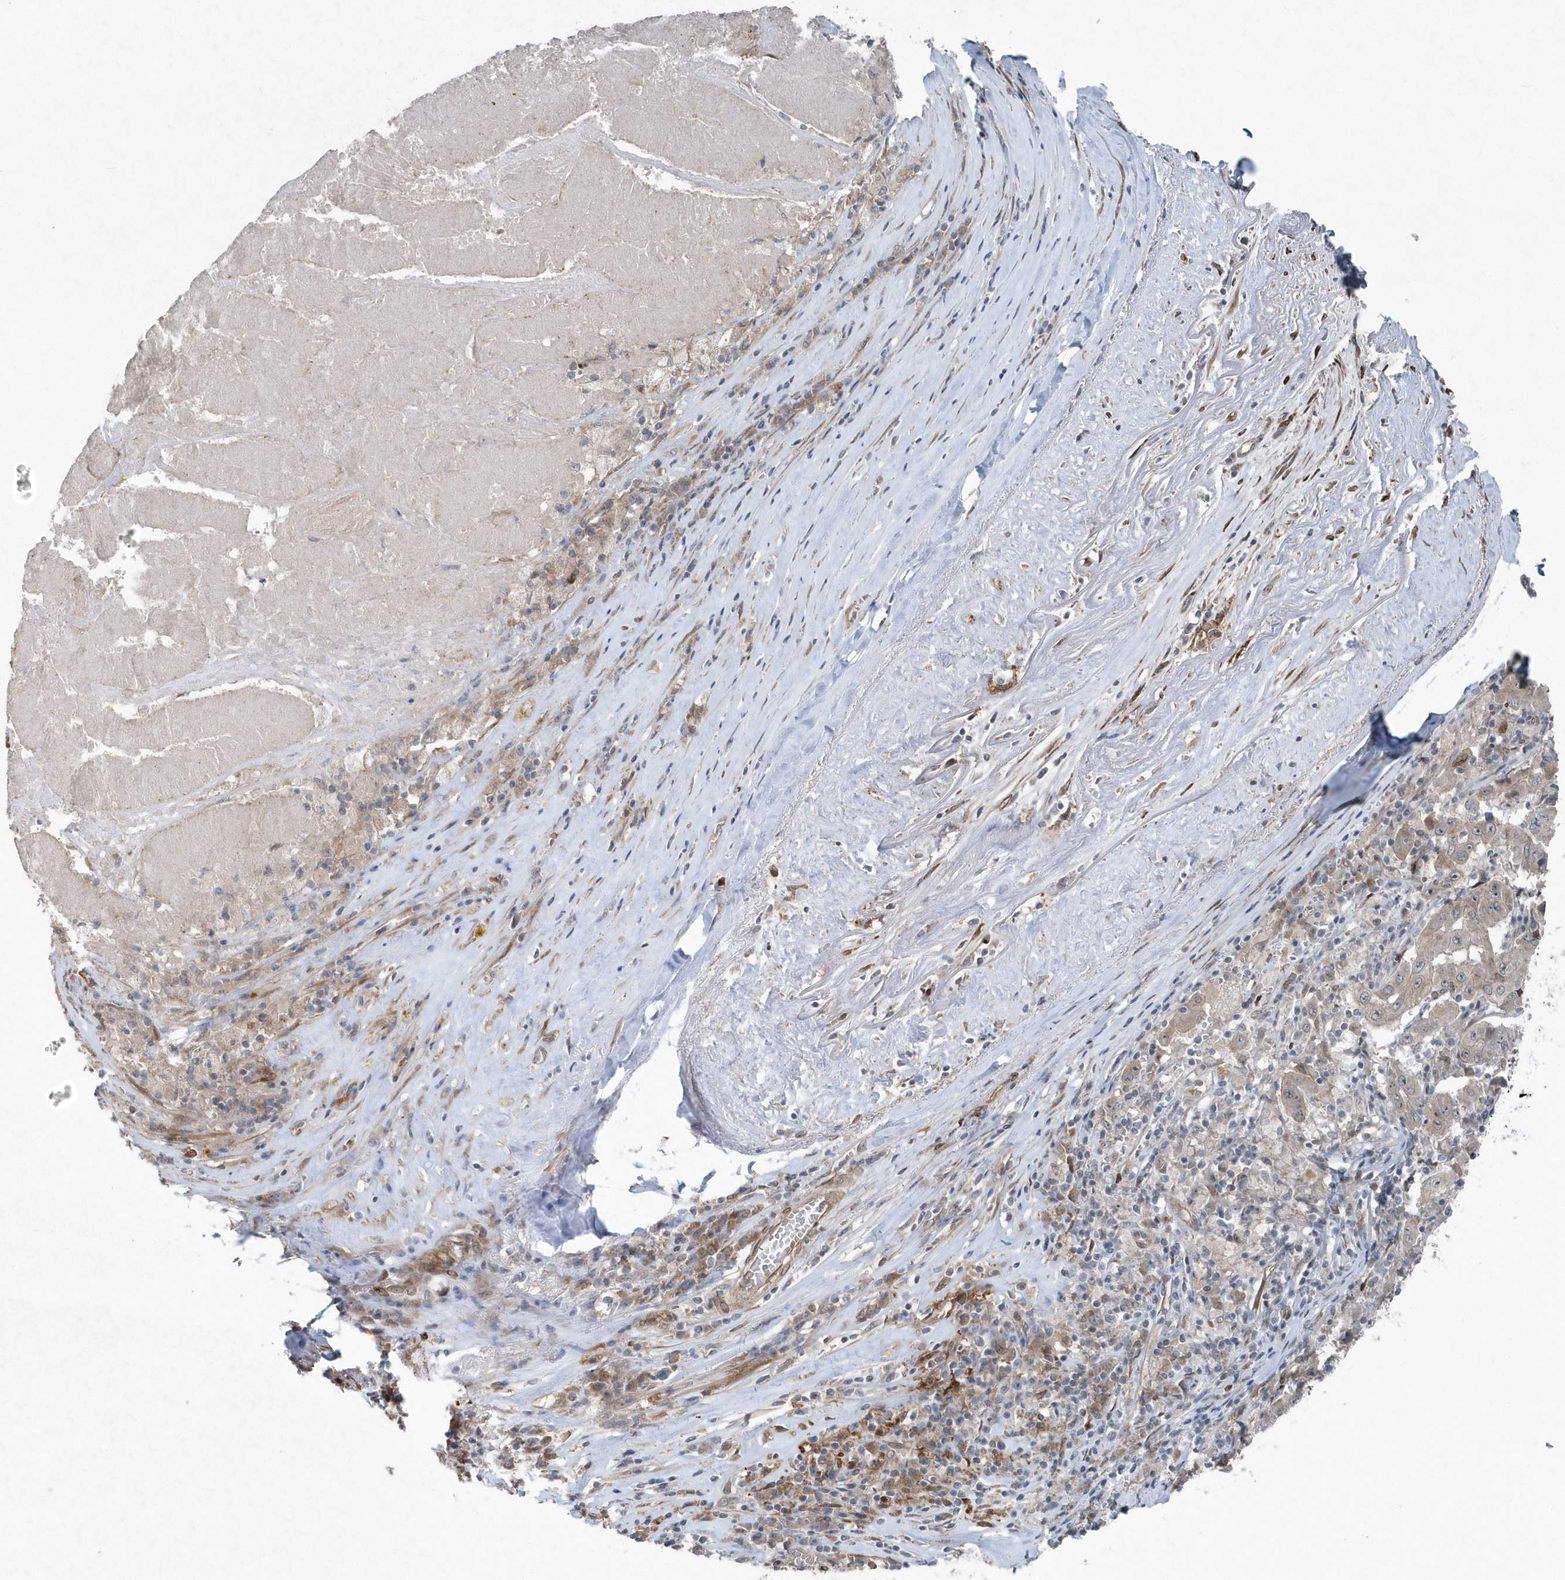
{"staining": {"intensity": "weak", "quantity": "25%-75%", "location": "cytoplasmic/membranous"}, "tissue": "pancreatic cancer", "cell_type": "Tumor cells", "image_type": "cancer", "snomed": [{"axis": "morphology", "description": "Adenocarcinoma, NOS"}, {"axis": "topography", "description": "Pancreas"}], "caption": "Tumor cells show low levels of weak cytoplasmic/membranous positivity in about 25%-75% of cells in adenocarcinoma (pancreatic). Ihc stains the protein in brown and the nuclei are stained blue.", "gene": "MCC", "patient": {"sex": "male", "age": 63}}